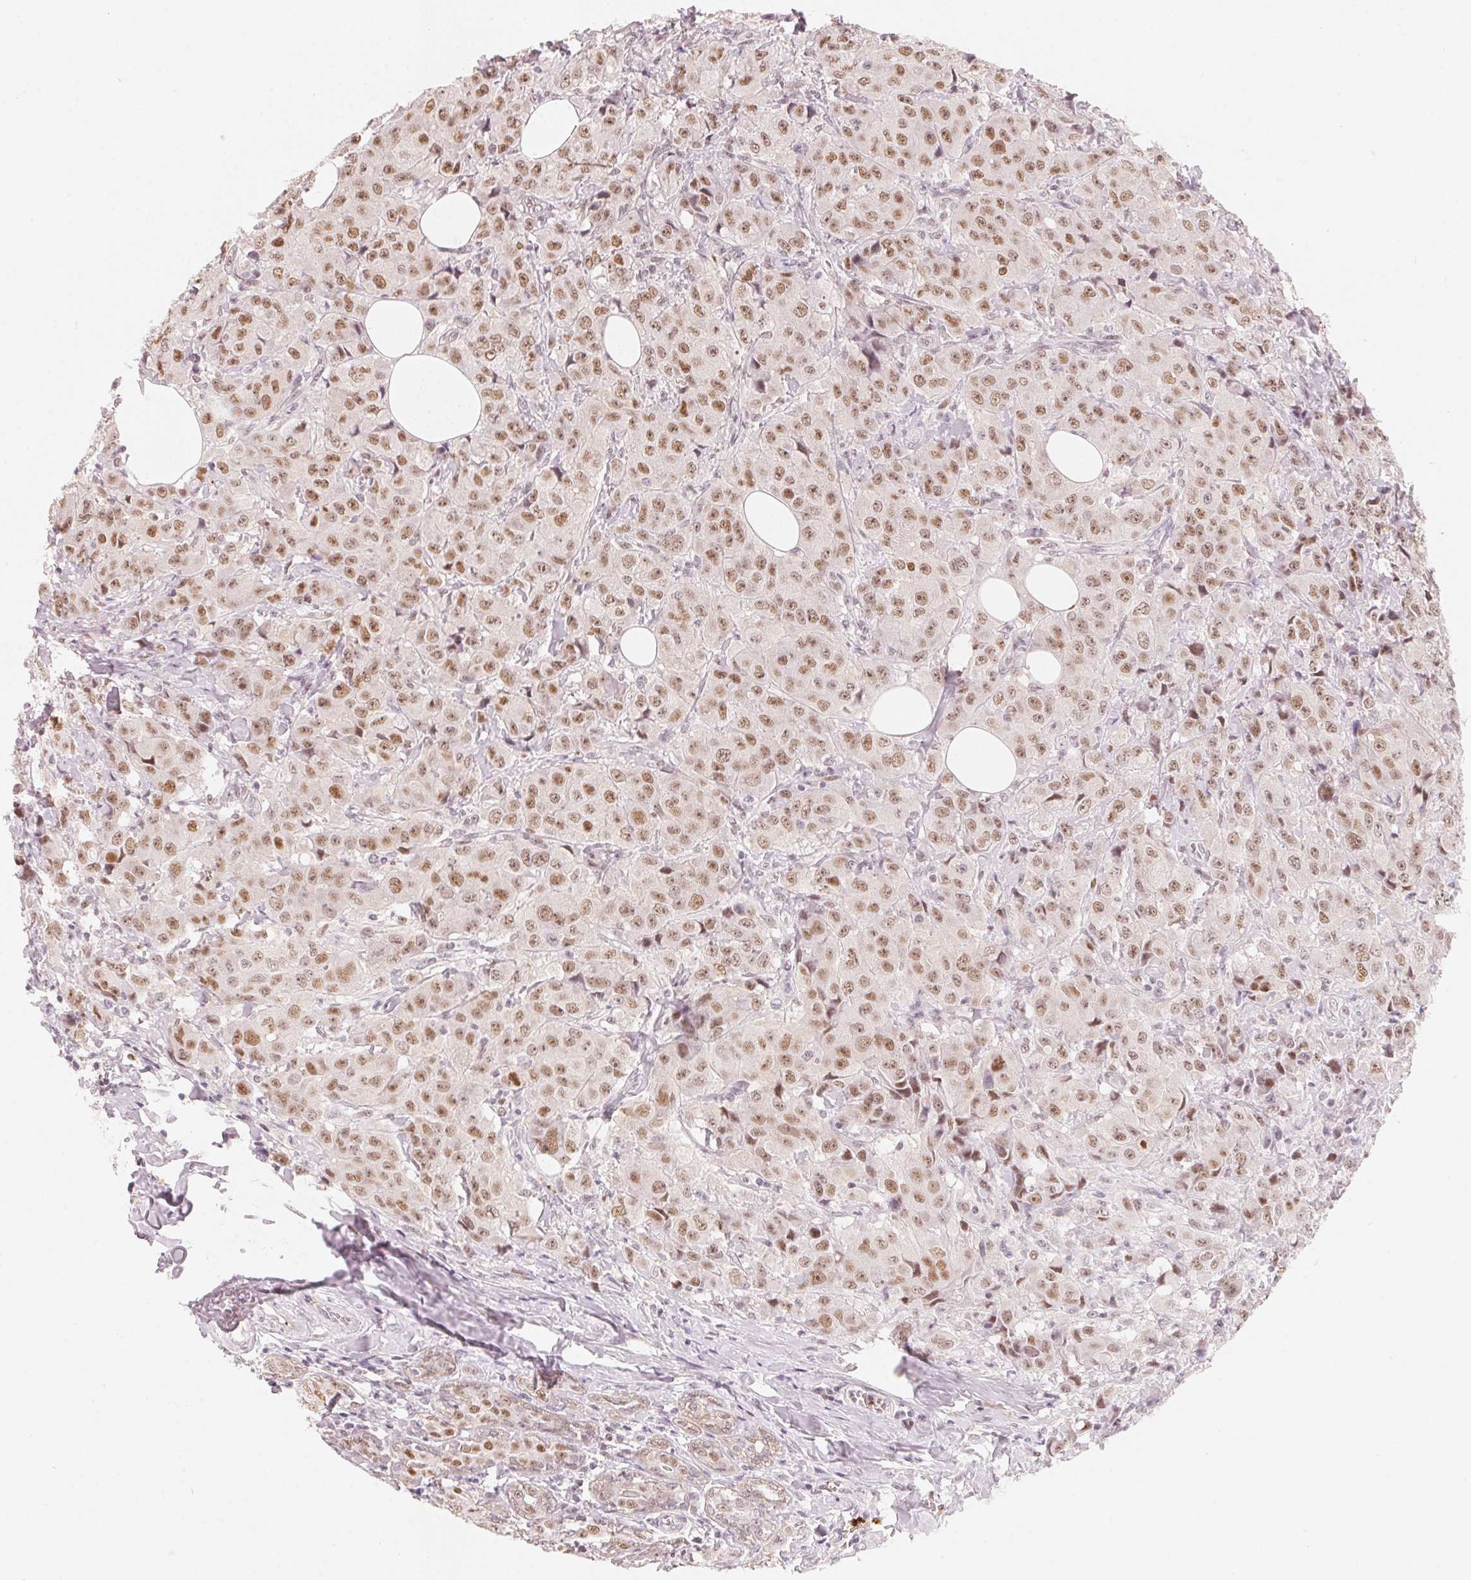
{"staining": {"intensity": "moderate", "quantity": ">75%", "location": "nuclear"}, "tissue": "breast cancer", "cell_type": "Tumor cells", "image_type": "cancer", "snomed": [{"axis": "morphology", "description": "Normal tissue, NOS"}, {"axis": "morphology", "description": "Duct carcinoma"}, {"axis": "topography", "description": "Breast"}], "caption": "About >75% of tumor cells in human invasive ductal carcinoma (breast) show moderate nuclear protein staining as visualized by brown immunohistochemical staining.", "gene": "ARHGAP22", "patient": {"sex": "female", "age": 43}}